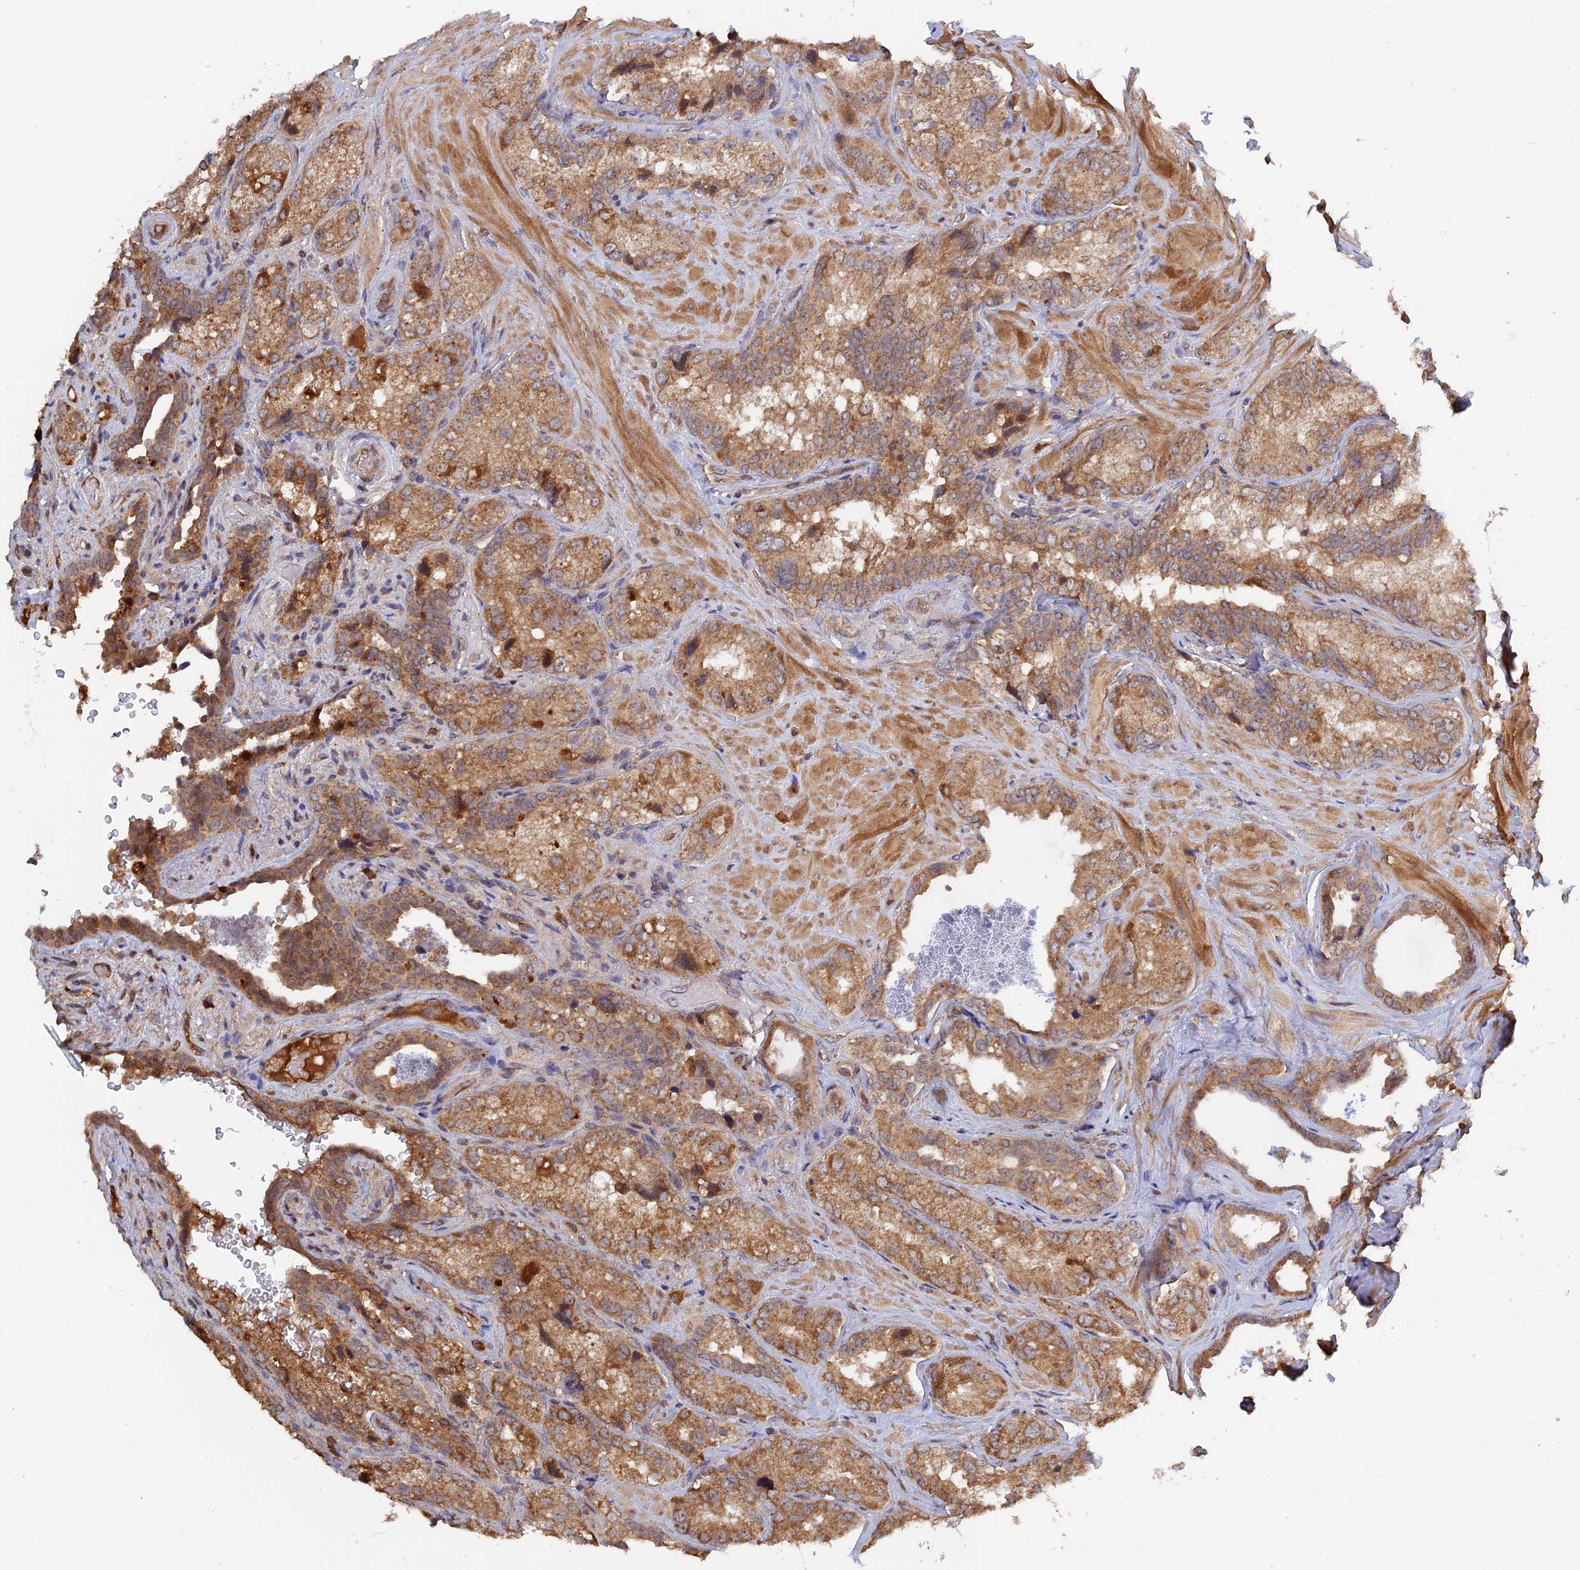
{"staining": {"intensity": "moderate", "quantity": ">75%", "location": "cytoplasmic/membranous"}, "tissue": "seminal vesicle", "cell_type": "Glandular cells", "image_type": "normal", "snomed": [{"axis": "morphology", "description": "Normal tissue, NOS"}, {"axis": "topography", "description": "Seminal veicle"}, {"axis": "topography", "description": "Peripheral nerve tissue"}], "caption": "A micrograph of human seminal vesicle stained for a protein reveals moderate cytoplasmic/membranous brown staining in glandular cells. Using DAB (3,3'-diaminobenzidine) (brown) and hematoxylin (blue) stains, captured at high magnification using brightfield microscopy.", "gene": "RAB15", "patient": {"sex": "male", "age": 67}}